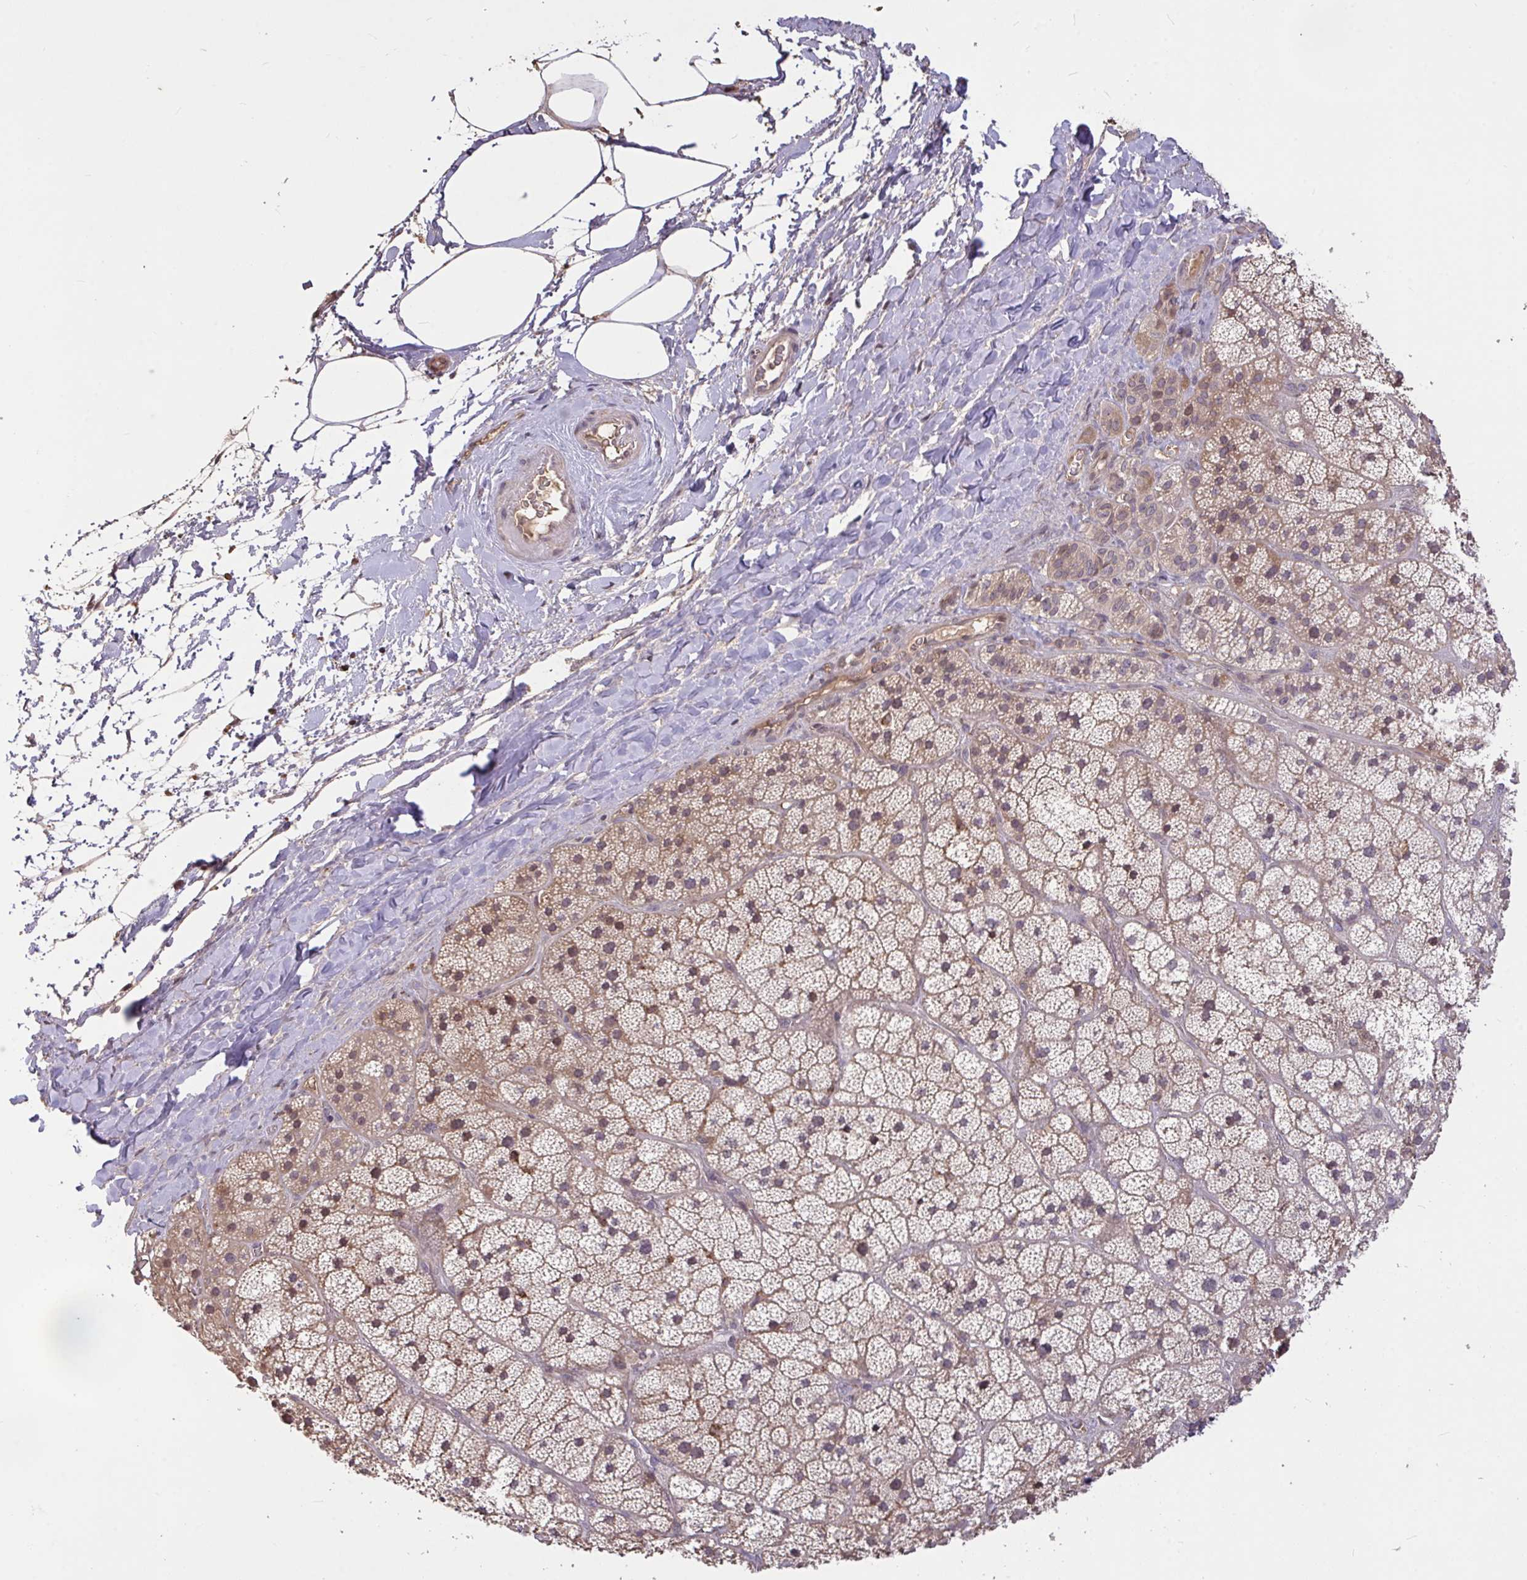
{"staining": {"intensity": "weak", "quantity": "25%-75%", "location": "cytoplasmic/membranous"}, "tissue": "adrenal gland", "cell_type": "Glandular cells", "image_type": "normal", "snomed": [{"axis": "morphology", "description": "Normal tissue, NOS"}, {"axis": "topography", "description": "Adrenal gland"}], "caption": "Protein staining by IHC displays weak cytoplasmic/membranous positivity in about 25%-75% of glandular cells in benign adrenal gland.", "gene": "FCER1A", "patient": {"sex": "male", "age": 57}}